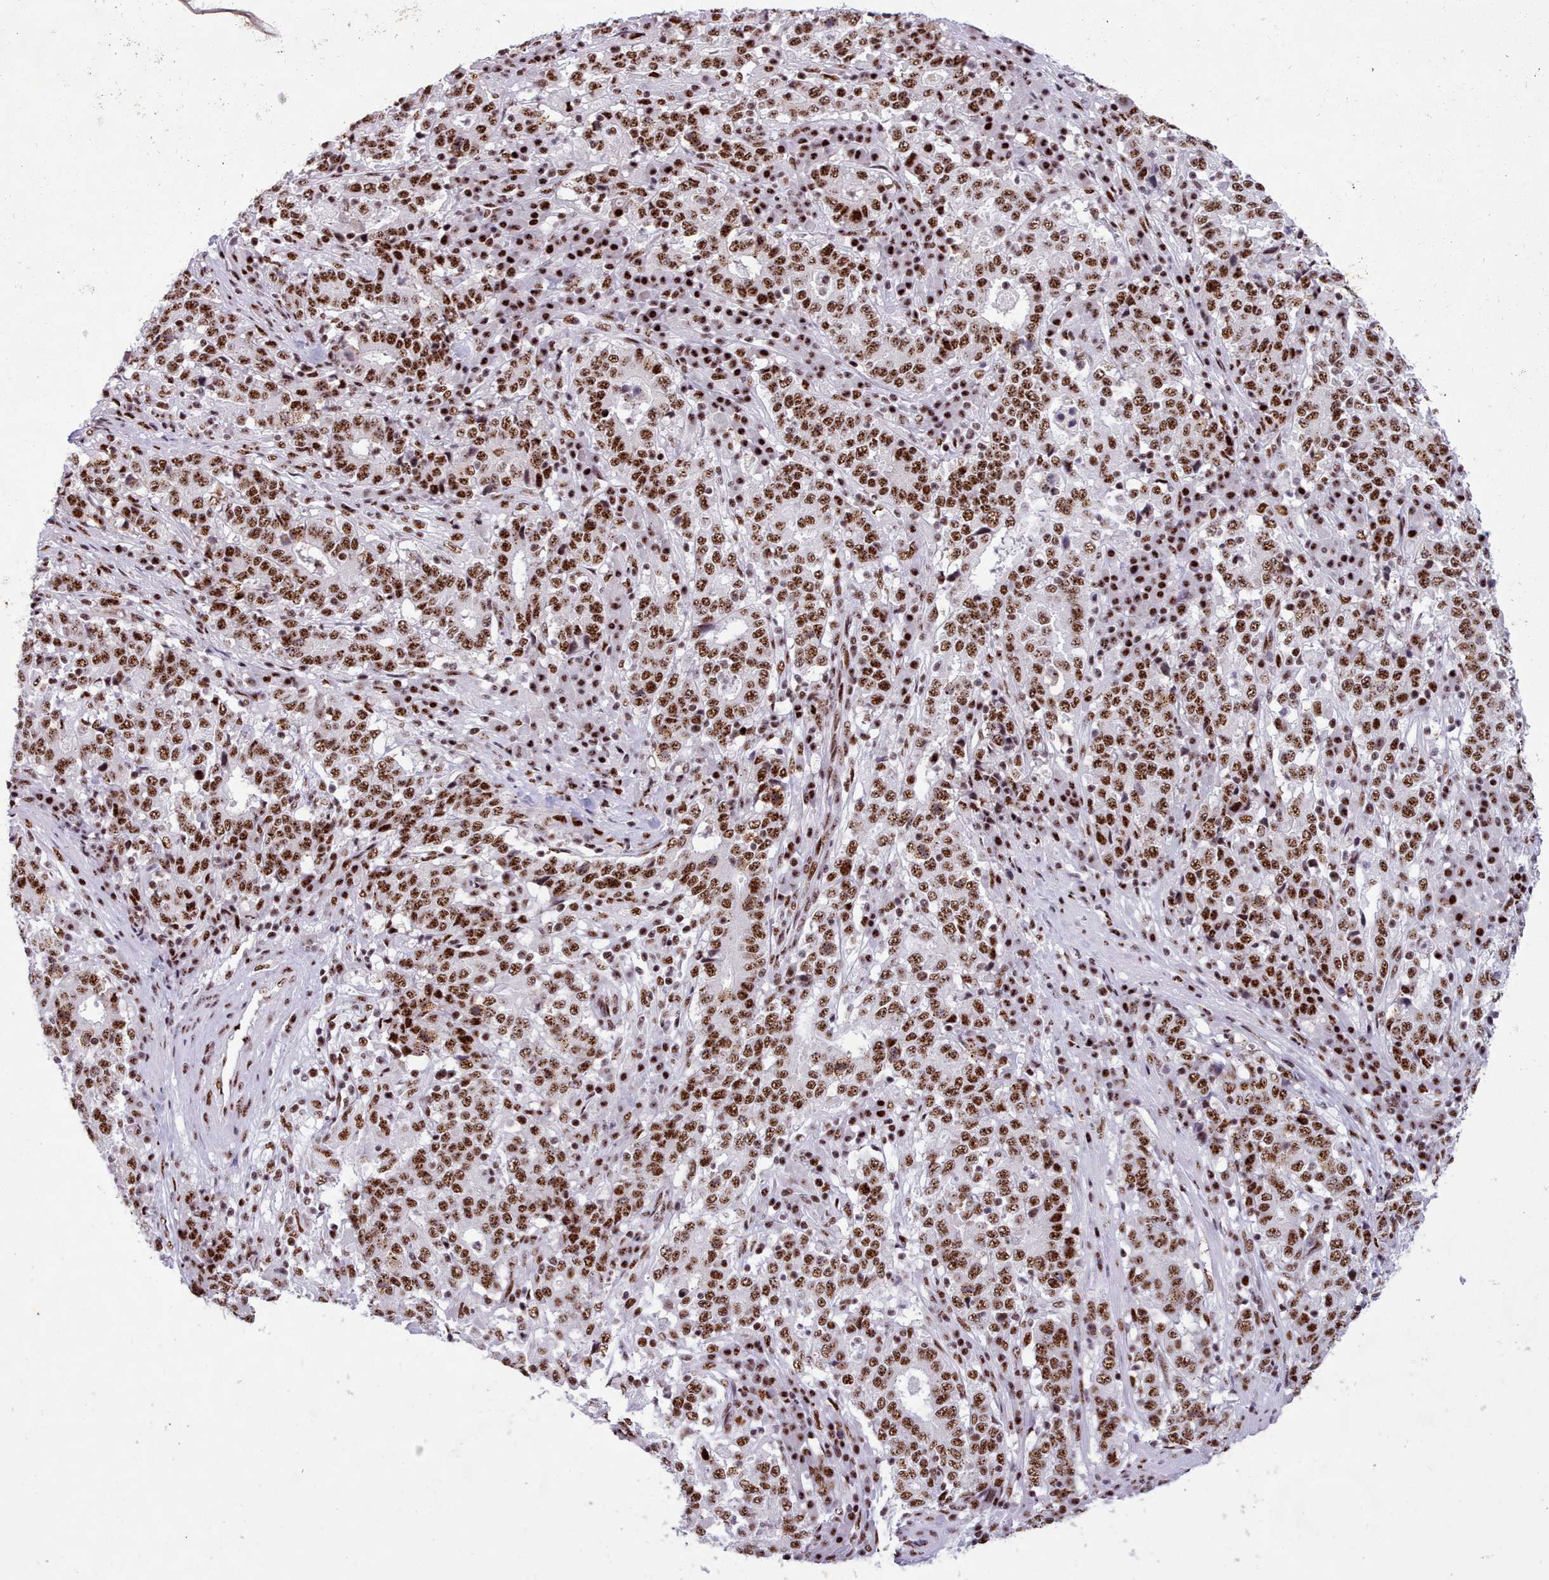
{"staining": {"intensity": "strong", "quantity": ">75%", "location": "nuclear"}, "tissue": "stomach cancer", "cell_type": "Tumor cells", "image_type": "cancer", "snomed": [{"axis": "morphology", "description": "Adenocarcinoma, NOS"}, {"axis": "topography", "description": "Stomach"}], "caption": "IHC histopathology image of human adenocarcinoma (stomach) stained for a protein (brown), which exhibits high levels of strong nuclear positivity in about >75% of tumor cells.", "gene": "TMEM35B", "patient": {"sex": "male", "age": 59}}